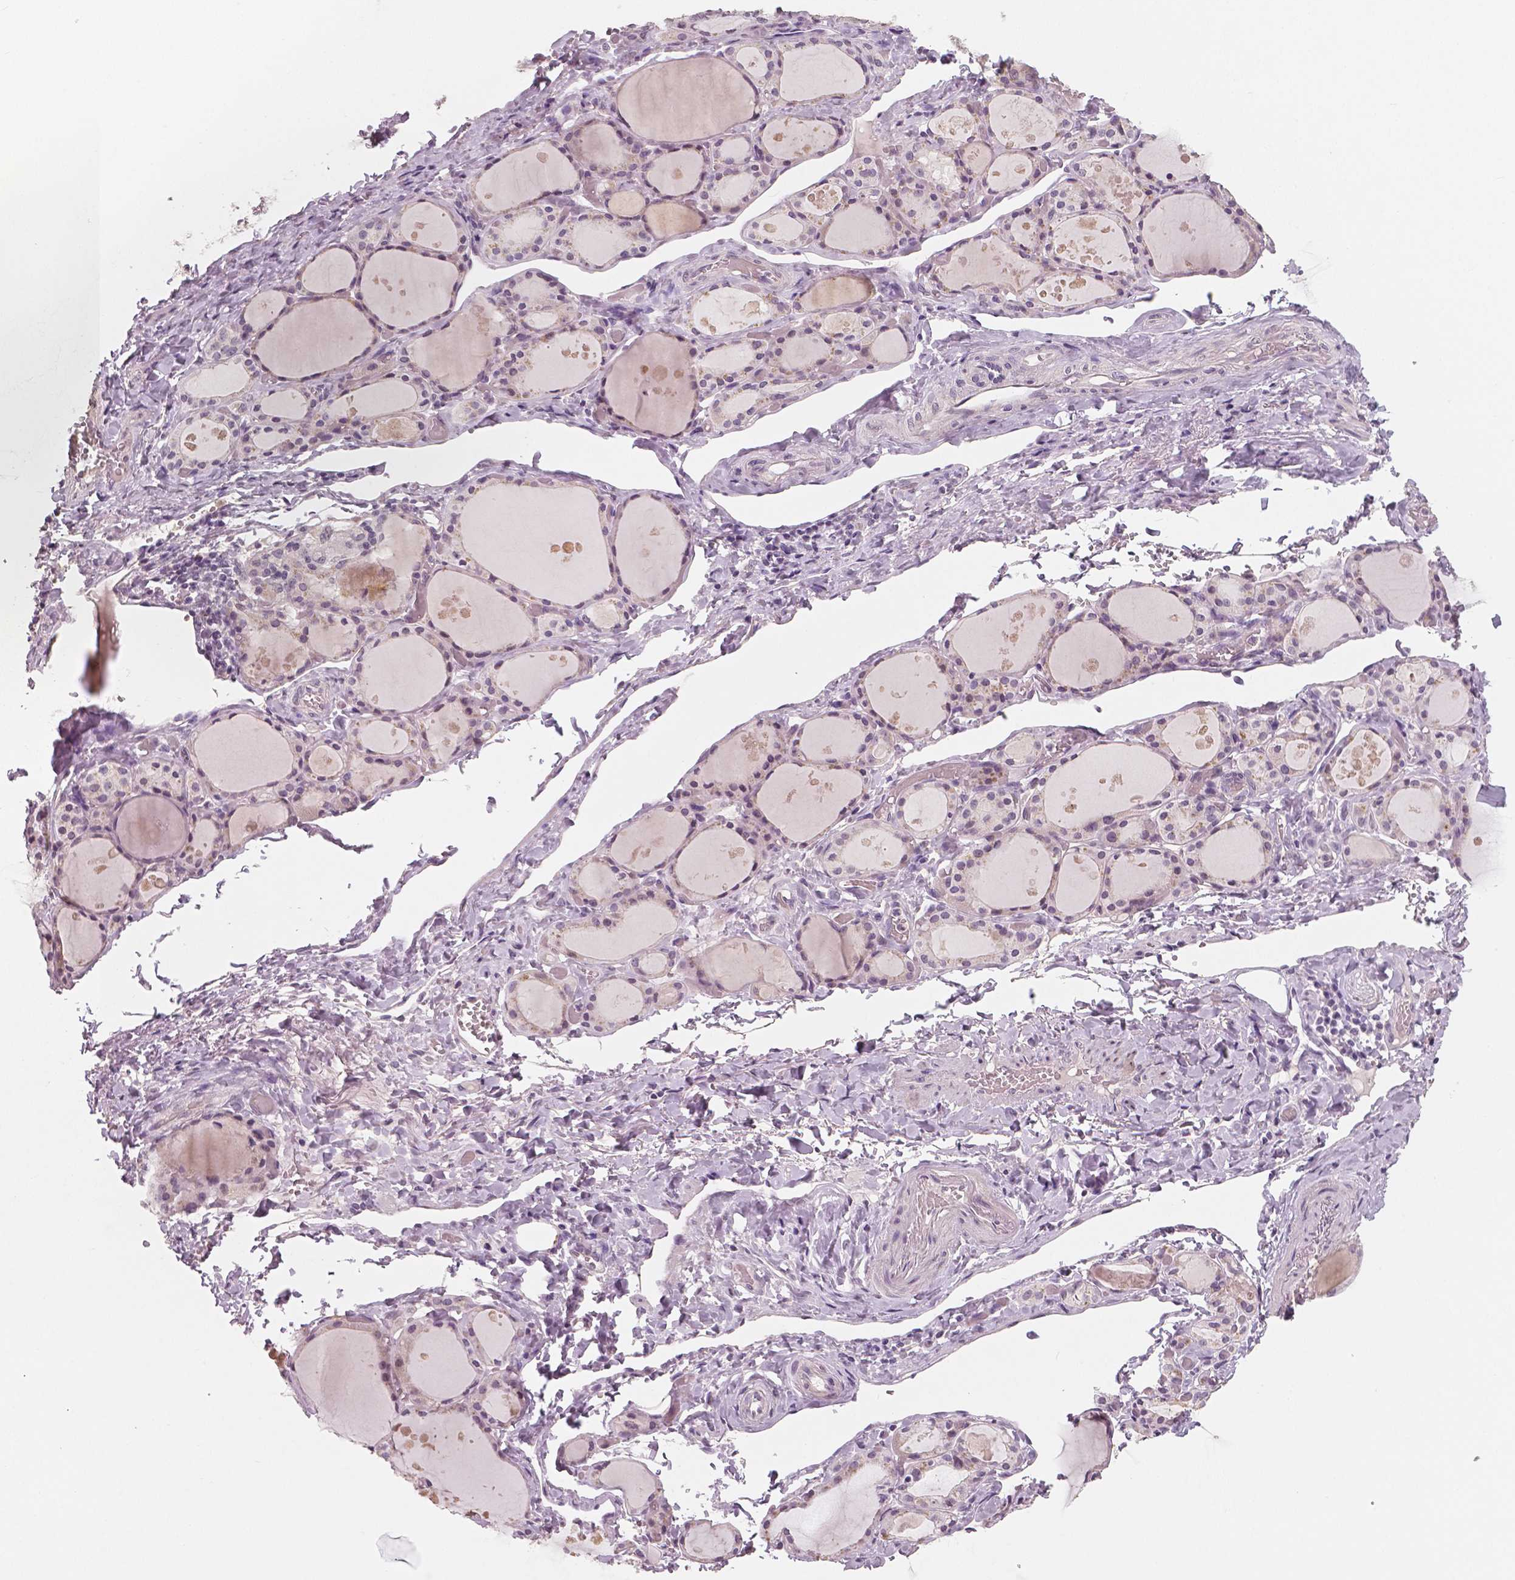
{"staining": {"intensity": "weak", "quantity": "<25%", "location": "nuclear"}, "tissue": "thyroid gland", "cell_type": "Glandular cells", "image_type": "normal", "snomed": [{"axis": "morphology", "description": "Normal tissue, NOS"}, {"axis": "topography", "description": "Thyroid gland"}], "caption": "DAB immunohistochemical staining of normal thyroid gland demonstrates no significant expression in glandular cells.", "gene": "RNASE7", "patient": {"sex": "male", "age": 68}}